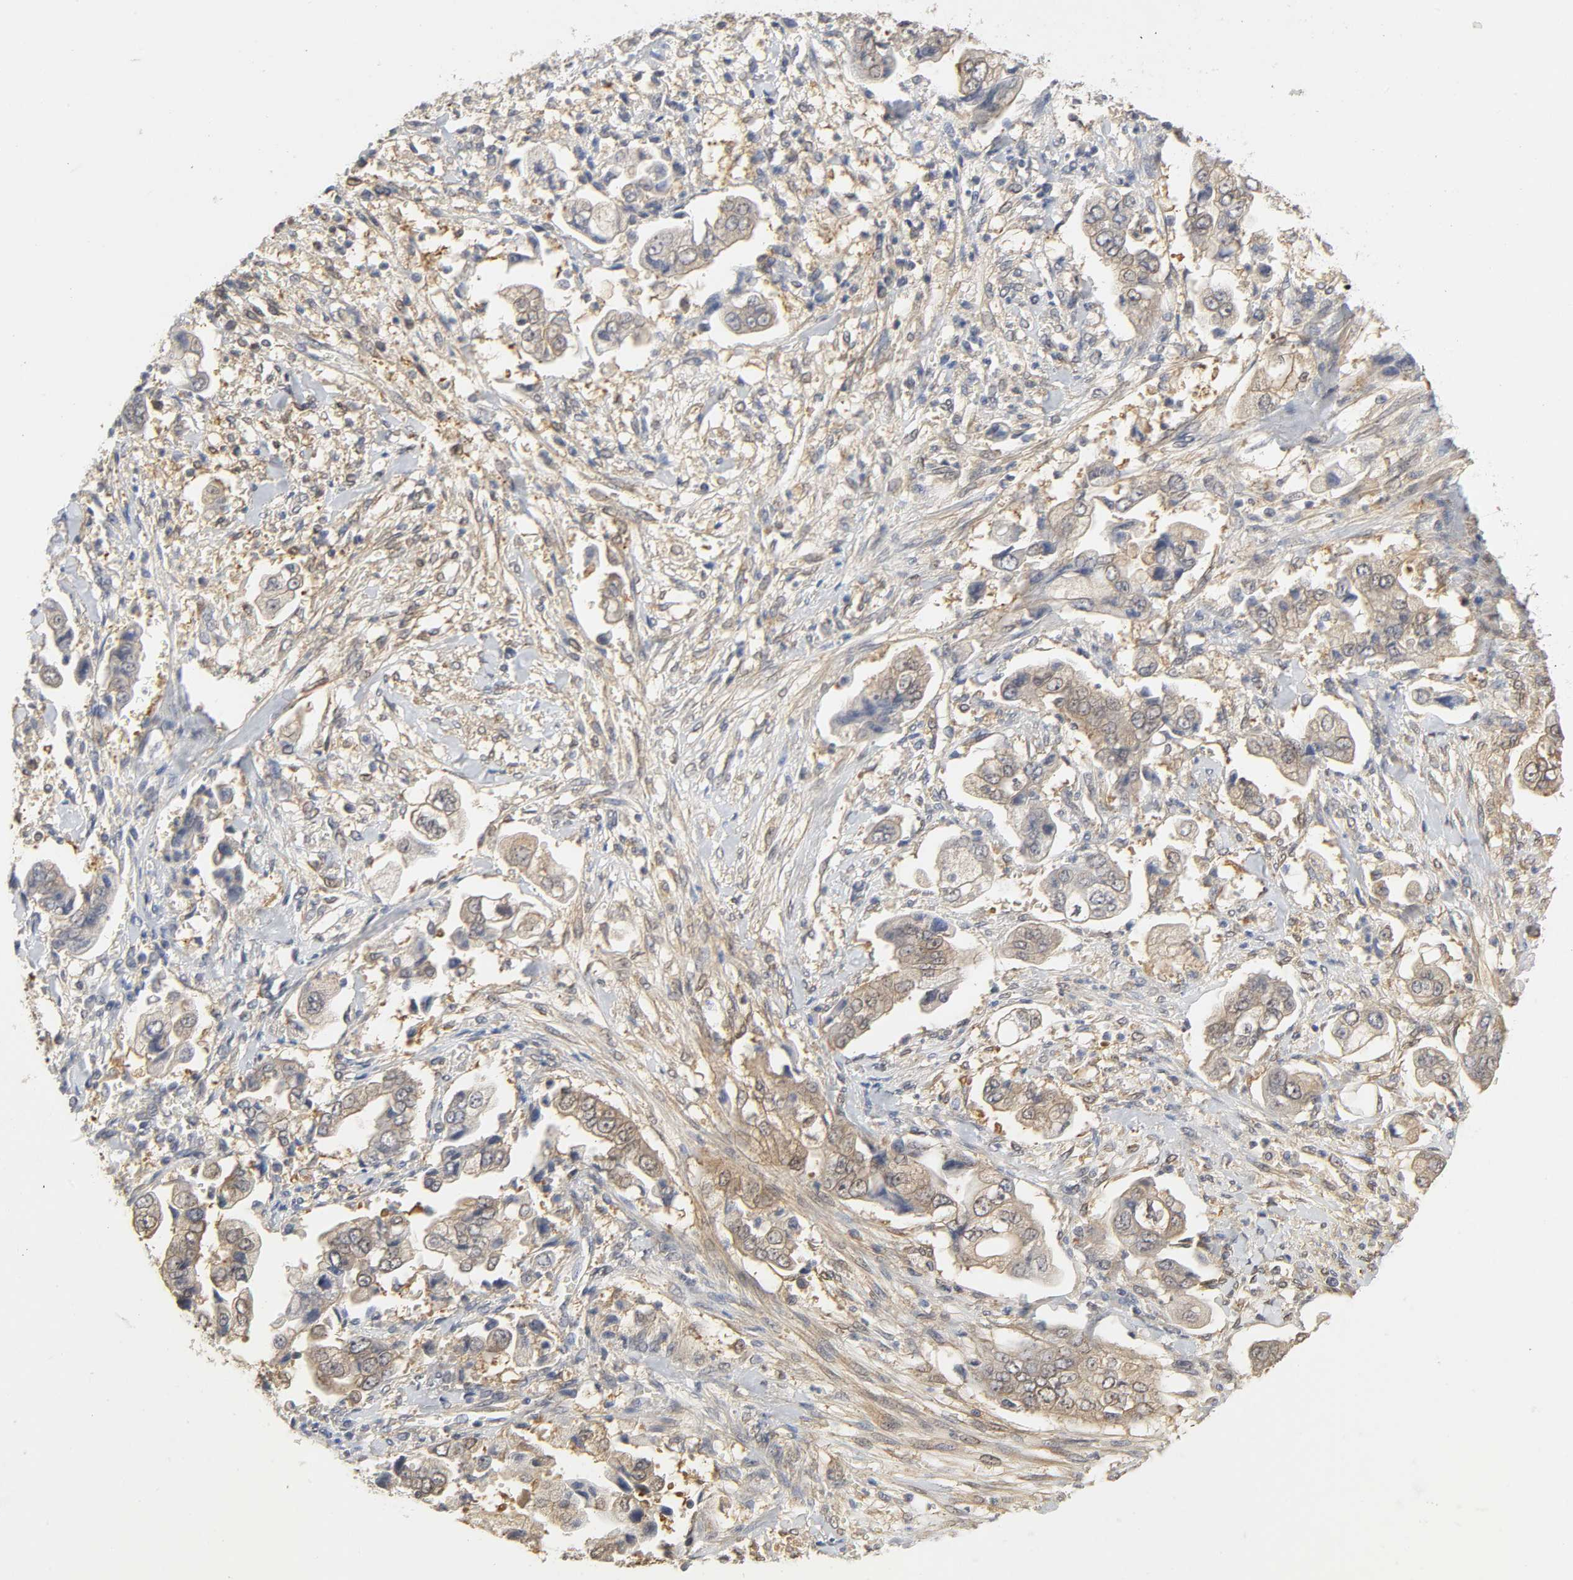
{"staining": {"intensity": "weak", "quantity": ">75%", "location": "cytoplasmic/membranous"}, "tissue": "stomach cancer", "cell_type": "Tumor cells", "image_type": "cancer", "snomed": [{"axis": "morphology", "description": "Adenocarcinoma, NOS"}, {"axis": "topography", "description": "Stomach"}], "caption": "IHC (DAB) staining of human stomach adenocarcinoma exhibits weak cytoplasmic/membranous protein expression in about >75% of tumor cells.", "gene": "MIF", "patient": {"sex": "male", "age": 62}}